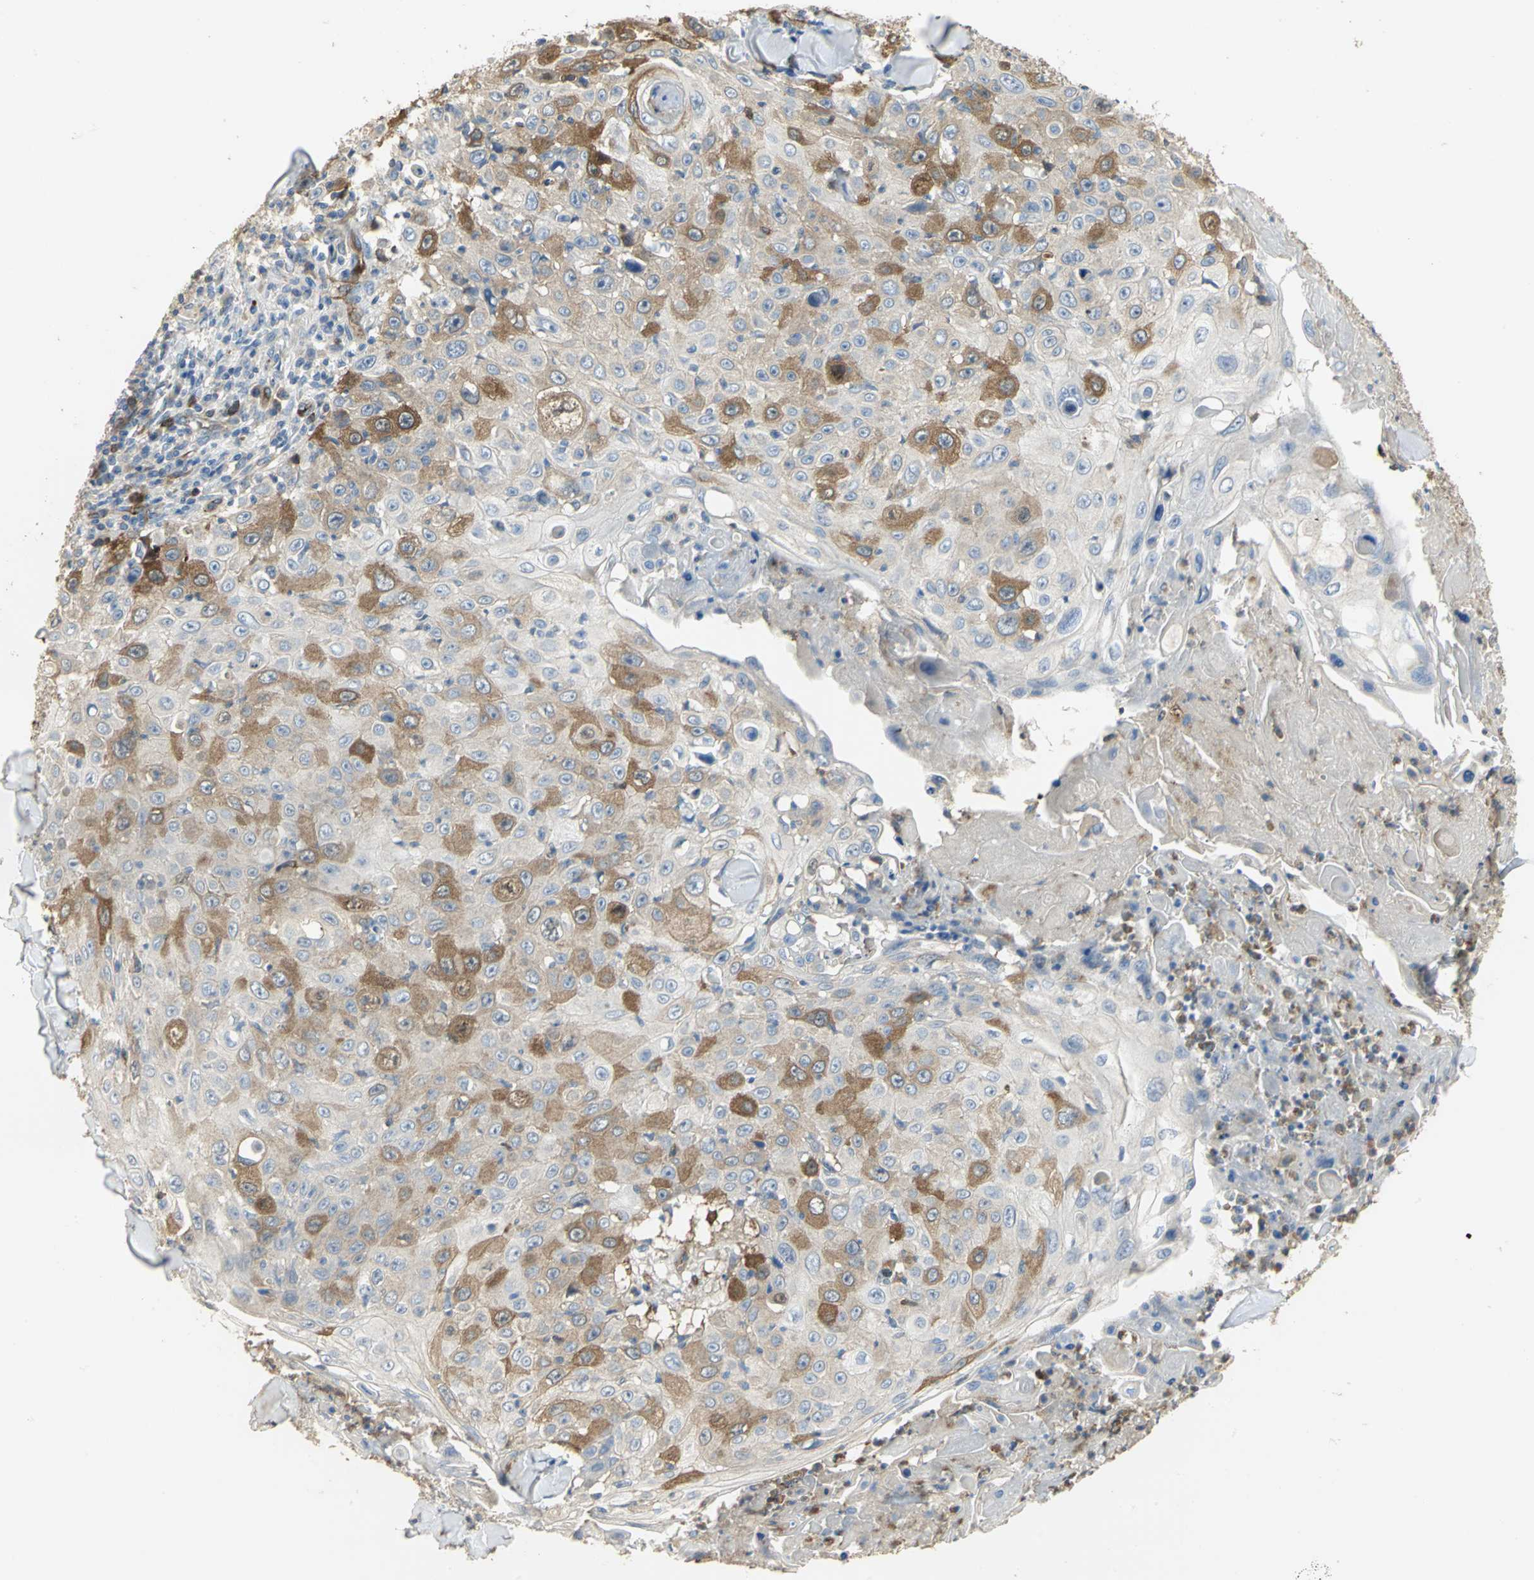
{"staining": {"intensity": "strong", "quantity": "25%-75%", "location": "cytoplasmic/membranous"}, "tissue": "skin cancer", "cell_type": "Tumor cells", "image_type": "cancer", "snomed": [{"axis": "morphology", "description": "Squamous cell carcinoma, NOS"}, {"axis": "topography", "description": "Skin"}], "caption": "Protein staining reveals strong cytoplasmic/membranous expression in about 25%-75% of tumor cells in skin cancer (squamous cell carcinoma).", "gene": "DLGAP5", "patient": {"sex": "male", "age": 86}}